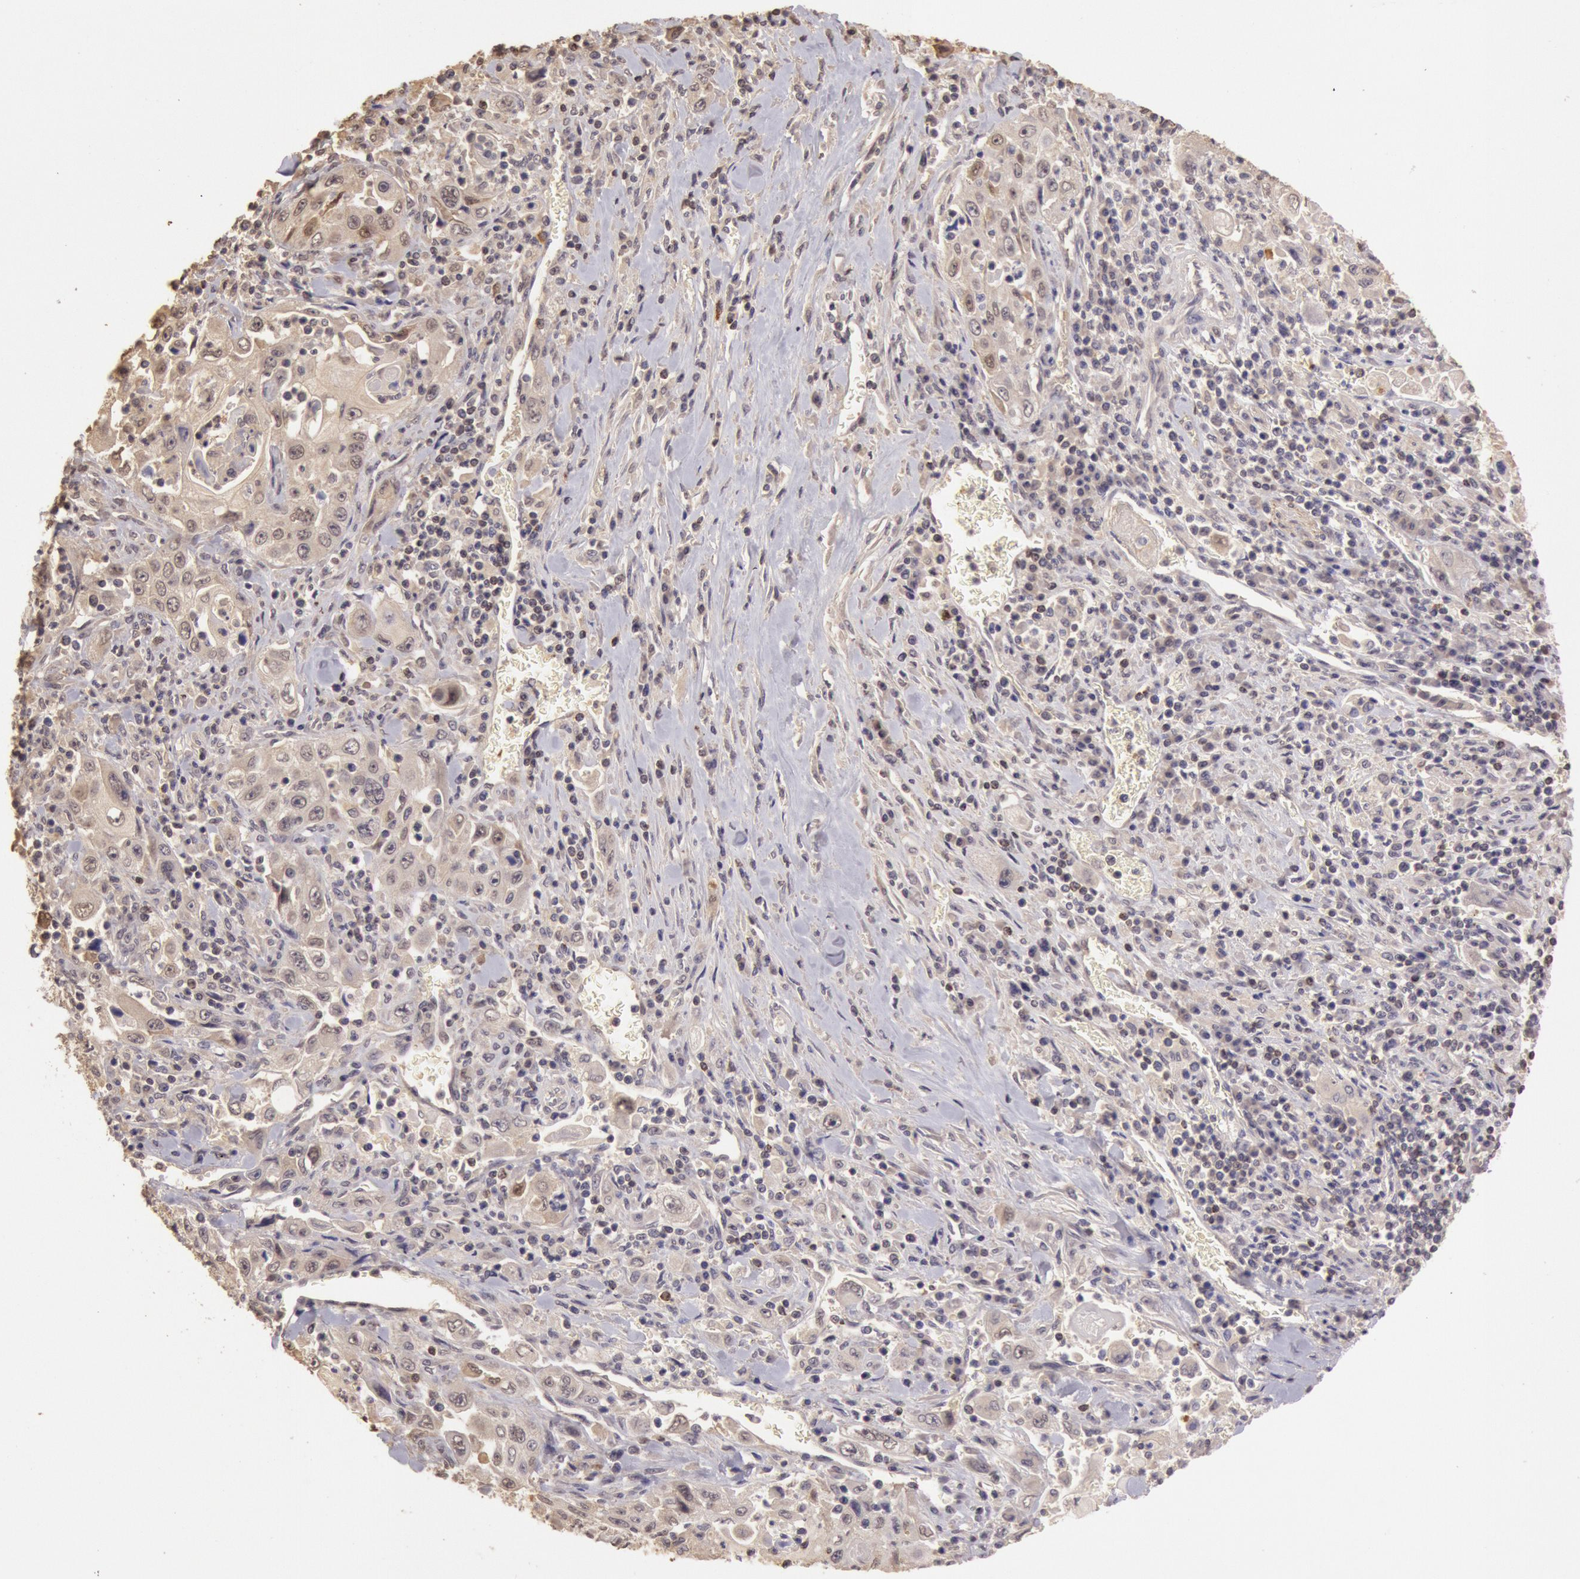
{"staining": {"intensity": "weak", "quantity": "25%-75%", "location": "cytoplasmic/membranous"}, "tissue": "pancreatic cancer", "cell_type": "Tumor cells", "image_type": "cancer", "snomed": [{"axis": "morphology", "description": "Adenocarcinoma, NOS"}, {"axis": "topography", "description": "Pancreas"}], "caption": "A micrograph of human pancreatic cancer stained for a protein demonstrates weak cytoplasmic/membranous brown staining in tumor cells.", "gene": "SOD1", "patient": {"sex": "male", "age": 70}}